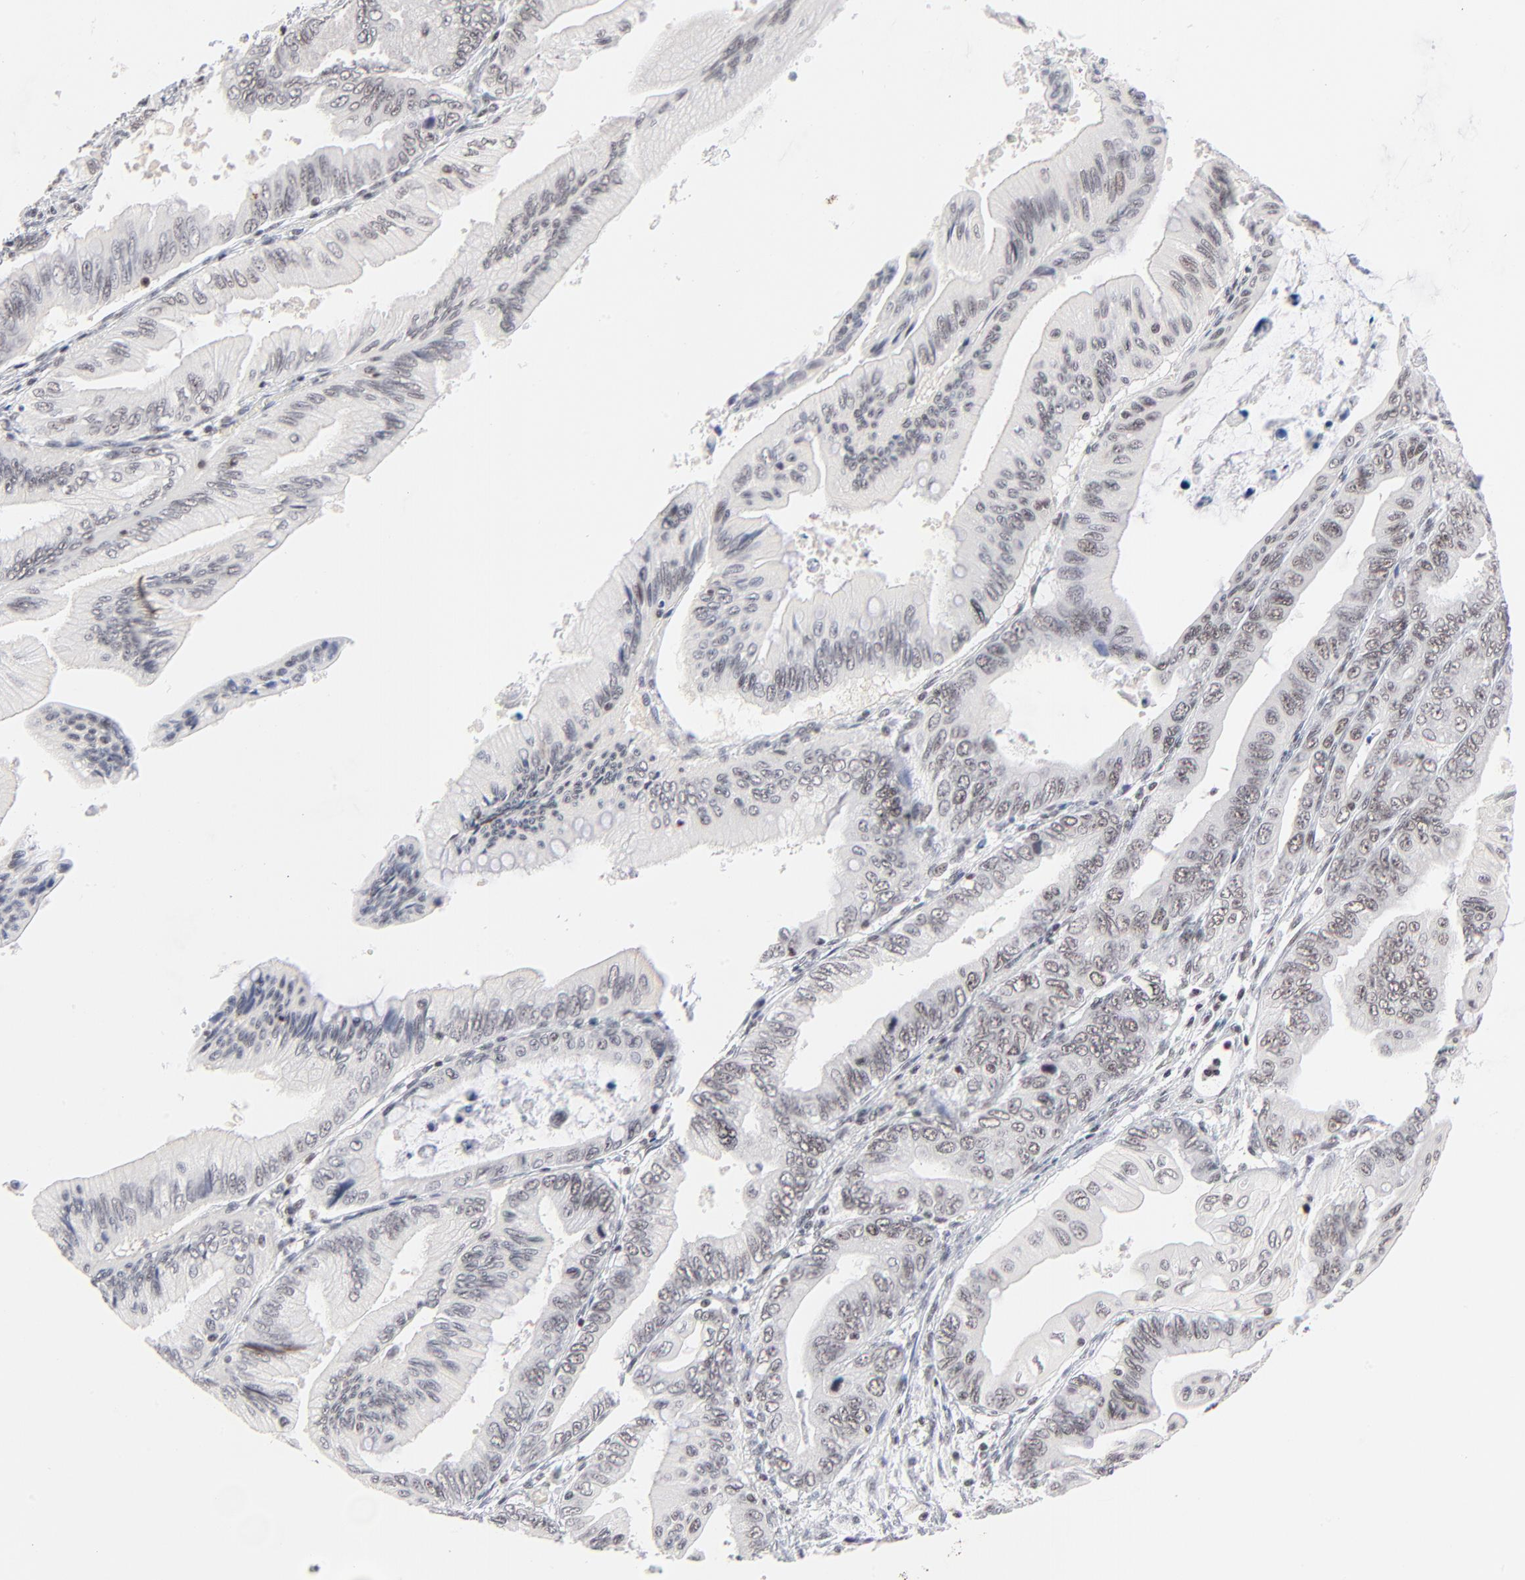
{"staining": {"intensity": "weak", "quantity": "<25%", "location": "nuclear"}, "tissue": "pancreatic cancer", "cell_type": "Tumor cells", "image_type": "cancer", "snomed": [{"axis": "morphology", "description": "Adenocarcinoma, NOS"}, {"axis": "topography", "description": "Pancreas"}], "caption": "Immunohistochemistry histopathology image of neoplastic tissue: pancreatic cancer stained with DAB reveals no significant protein positivity in tumor cells.", "gene": "ZNF143", "patient": {"sex": "female", "age": 66}}